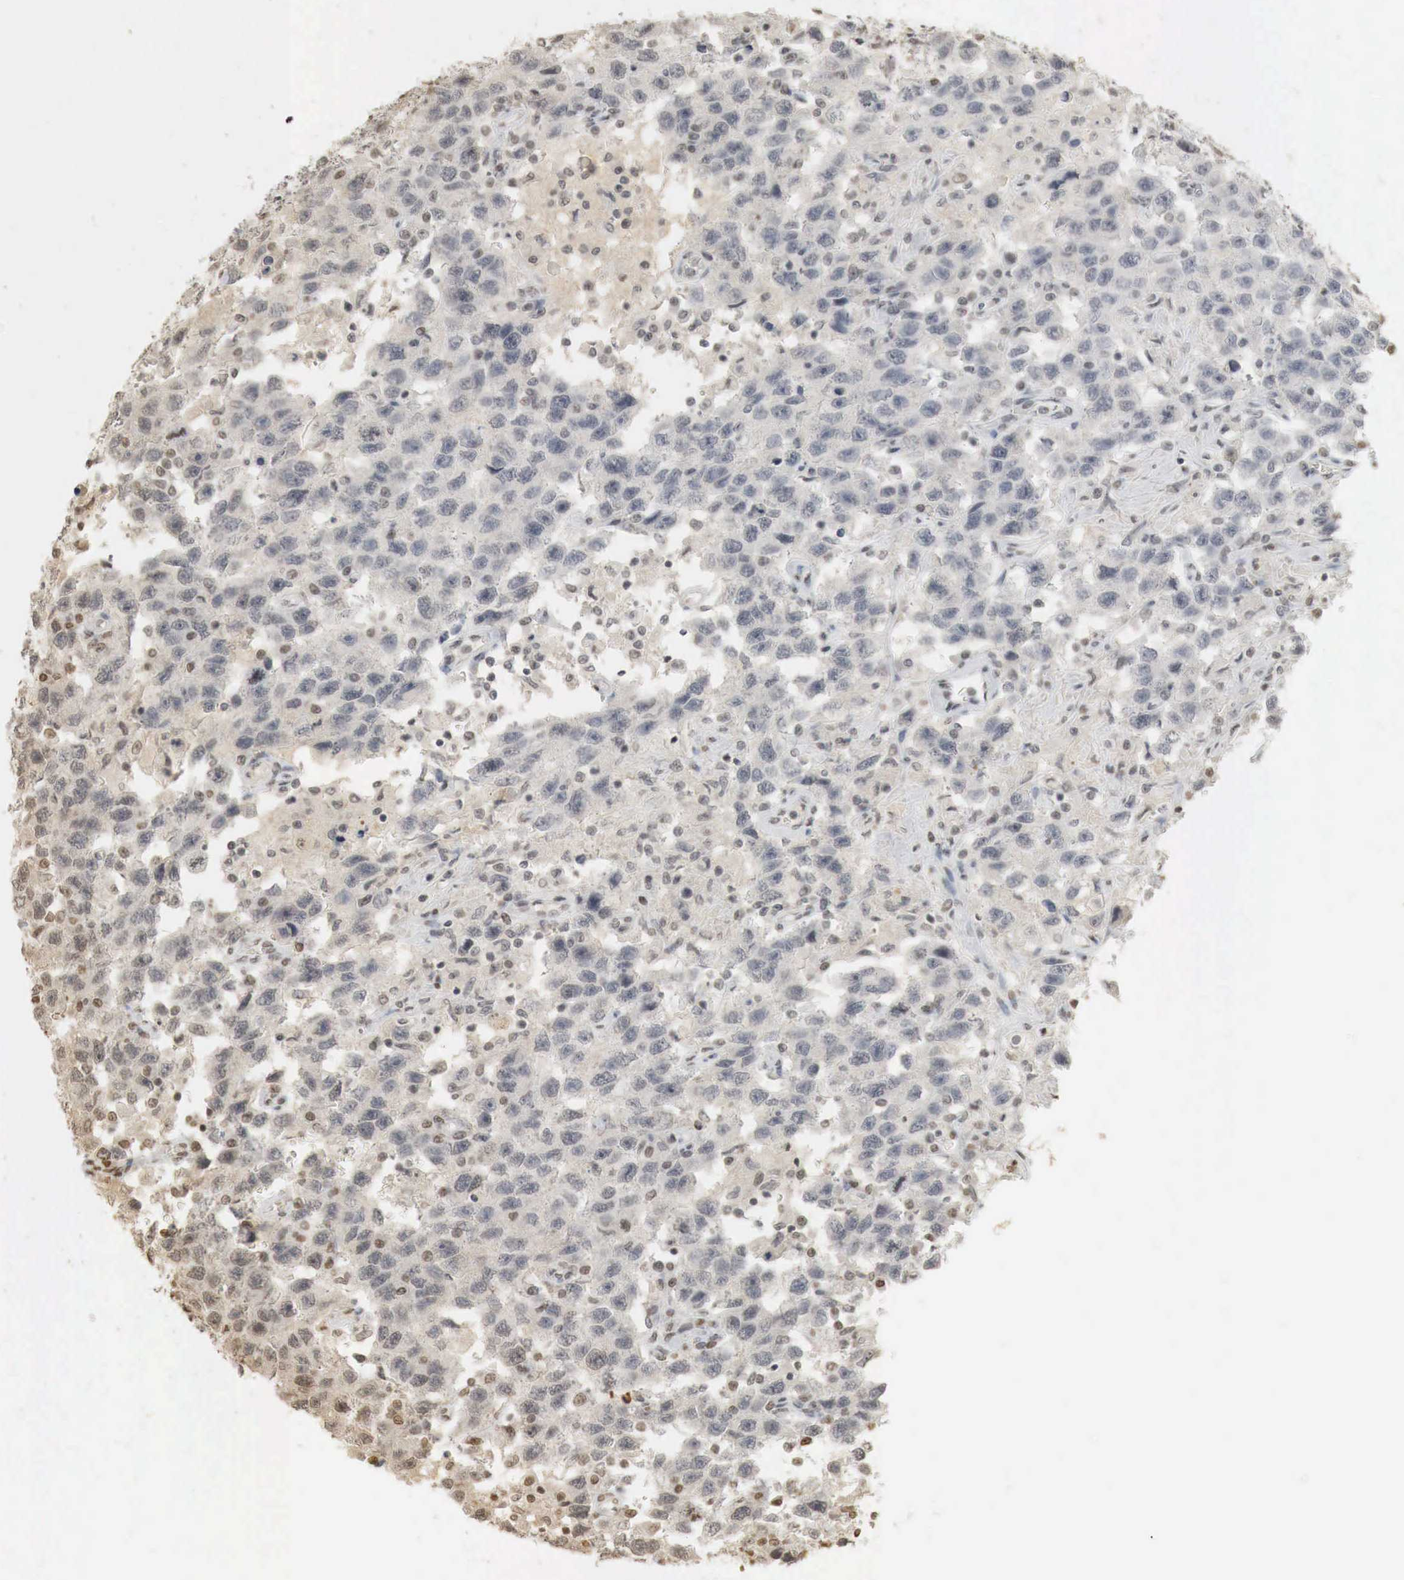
{"staining": {"intensity": "weak", "quantity": "<25%", "location": "cytoplasmic/membranous,nuclear"}, "tissue": "testis cancer", "cell_type": "Tumor cells", "image_type": "cancer", "snomed": [{"axis": "morphology", "description": "Seminoma, NOS"}, {"axis": "topography", "description": "Testis"}], "caption": "IHC of human testis cancer (seminoma) shows no positivity in tumor cells.", "gene": "ERBB4", "patient": {"sex": "male", "age": 41}}